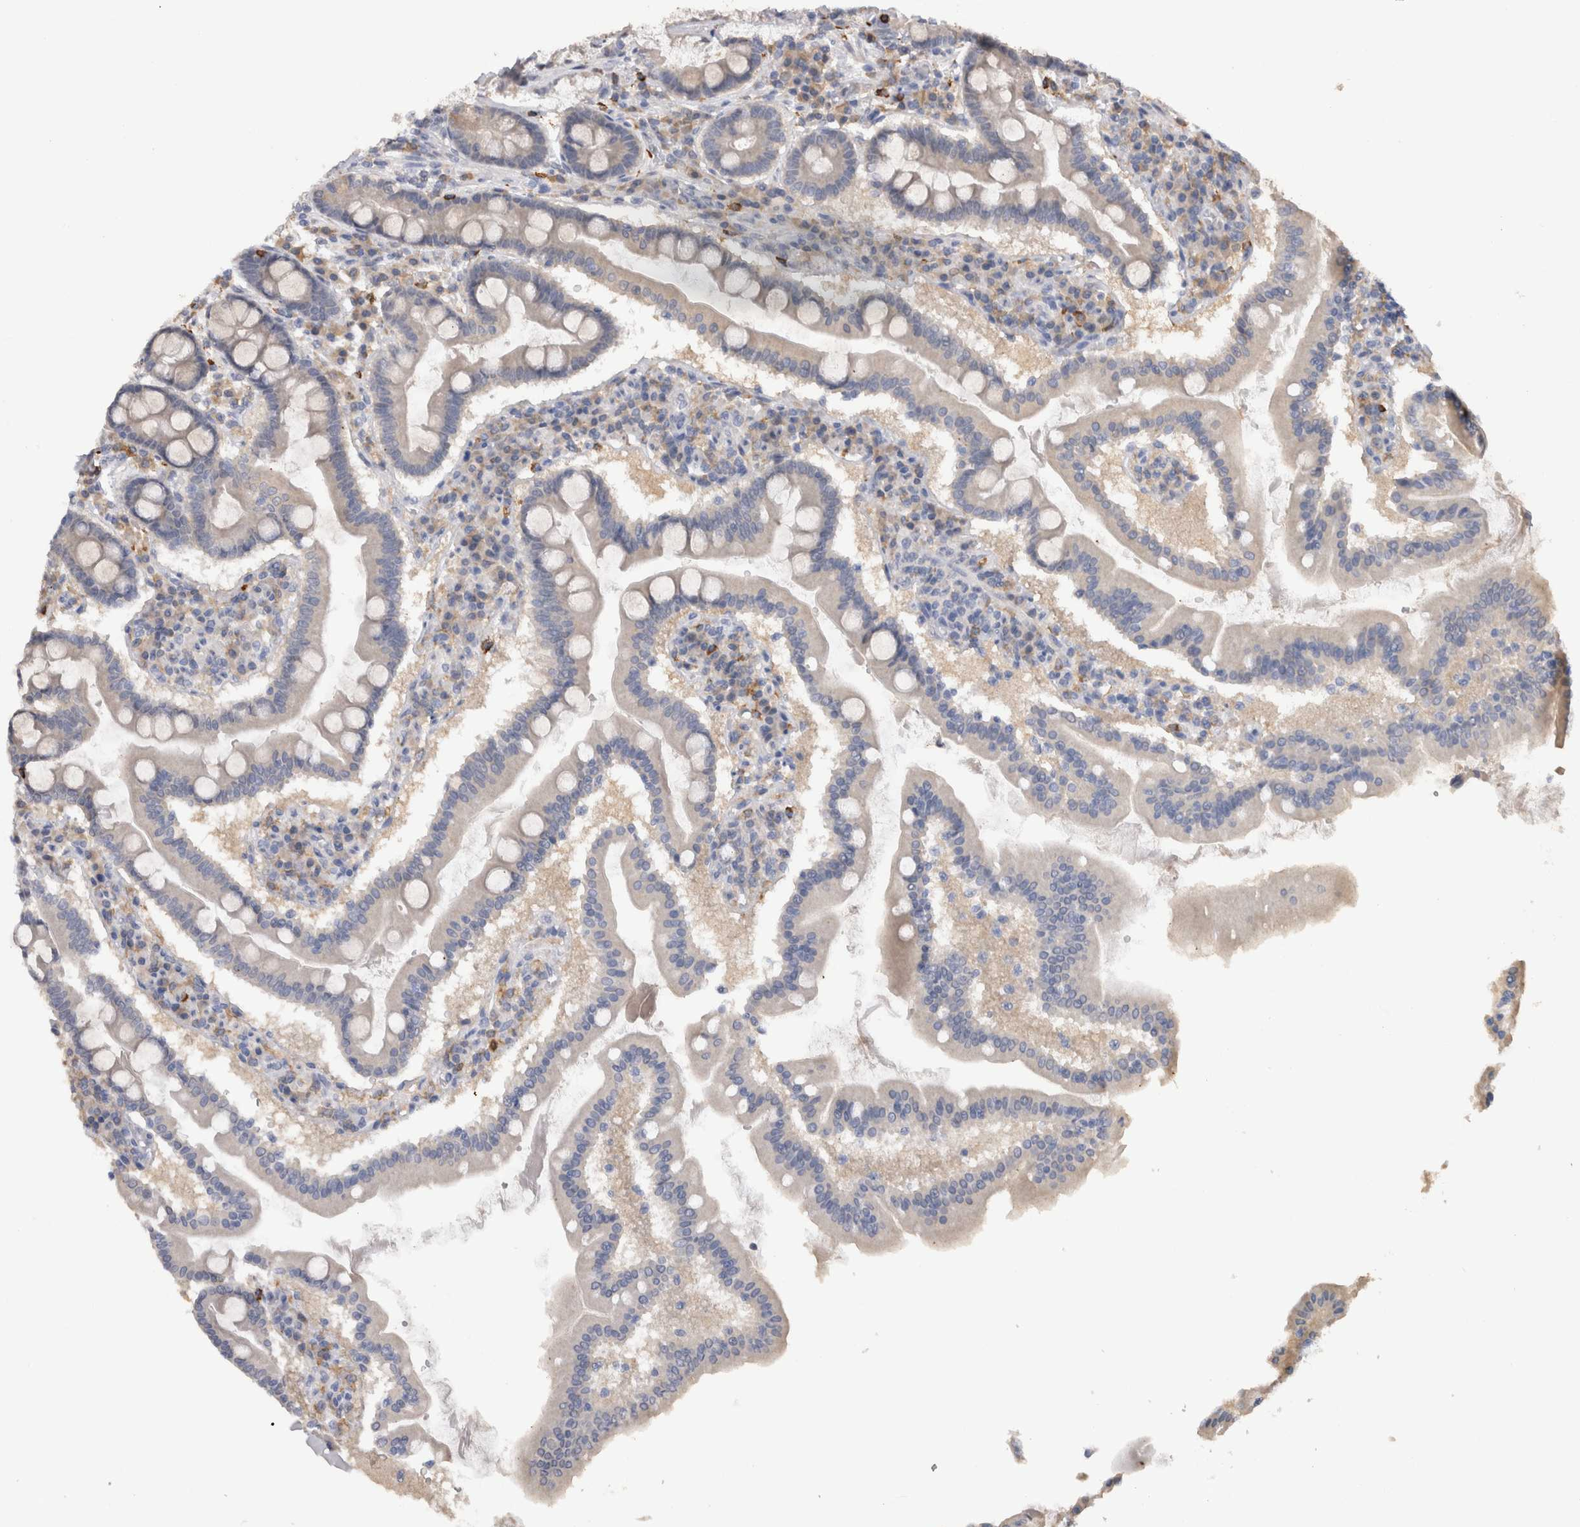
{"staining": {"intensity": "negative", "quantity": "none", "location": "none"}, "tissue": "duodenum", "cell_type": "Glandular cells", "image_type": "normal", "snomed": [{"axis": "morphology", "description": "Normal tissue, NOS"}, {"axis": "topography", "description": "Duodenum"}], "caption": "IHC image of unremarkable duodenum stained for a protein (brown), which reveals no expression in glandular cells. (DAB IHC with hematoxylin counter stain).", "gene": "VSIG4", "patient": {"sex": "male", "age": 50}}